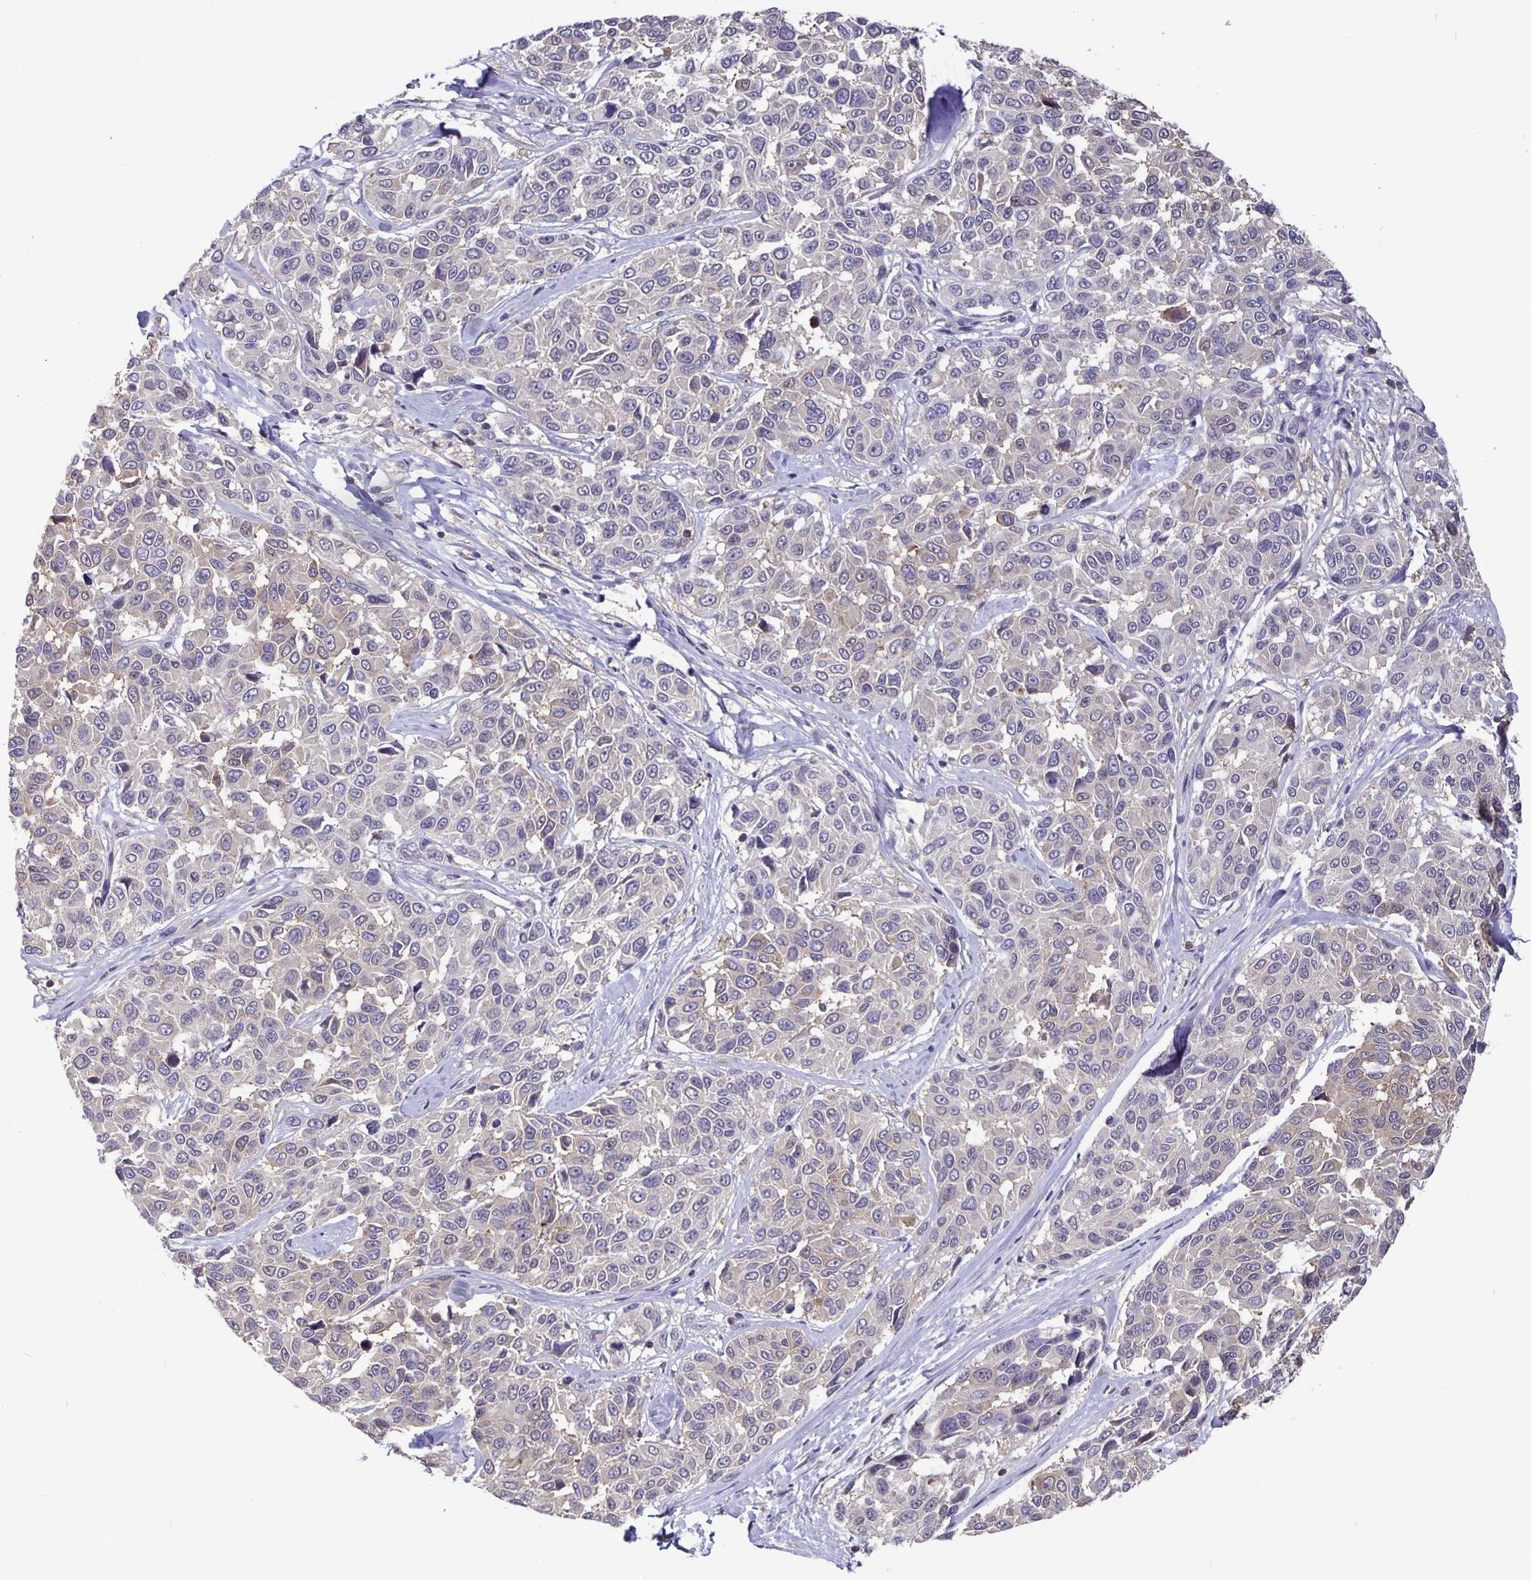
{"staining": {"intensity": "negative", "quantity": "none", "location": "none"}, "tissue": "melanoma", "cell_type": "Tumor cells", "image_type": "cancer", "snomed": [{"axis": "morphology", "description": "Malignant melanoma, NOS"}, {"axis": "topography", "description": "Skin"}], "caption": "The image demonstrates no staining of tumor cells in melanoma. (DAB immunohistochemistry visualized using brightfield microscopy, high magnification).", "gene": "FEM1C", "patient": {"sex": "female", "age": 66}}